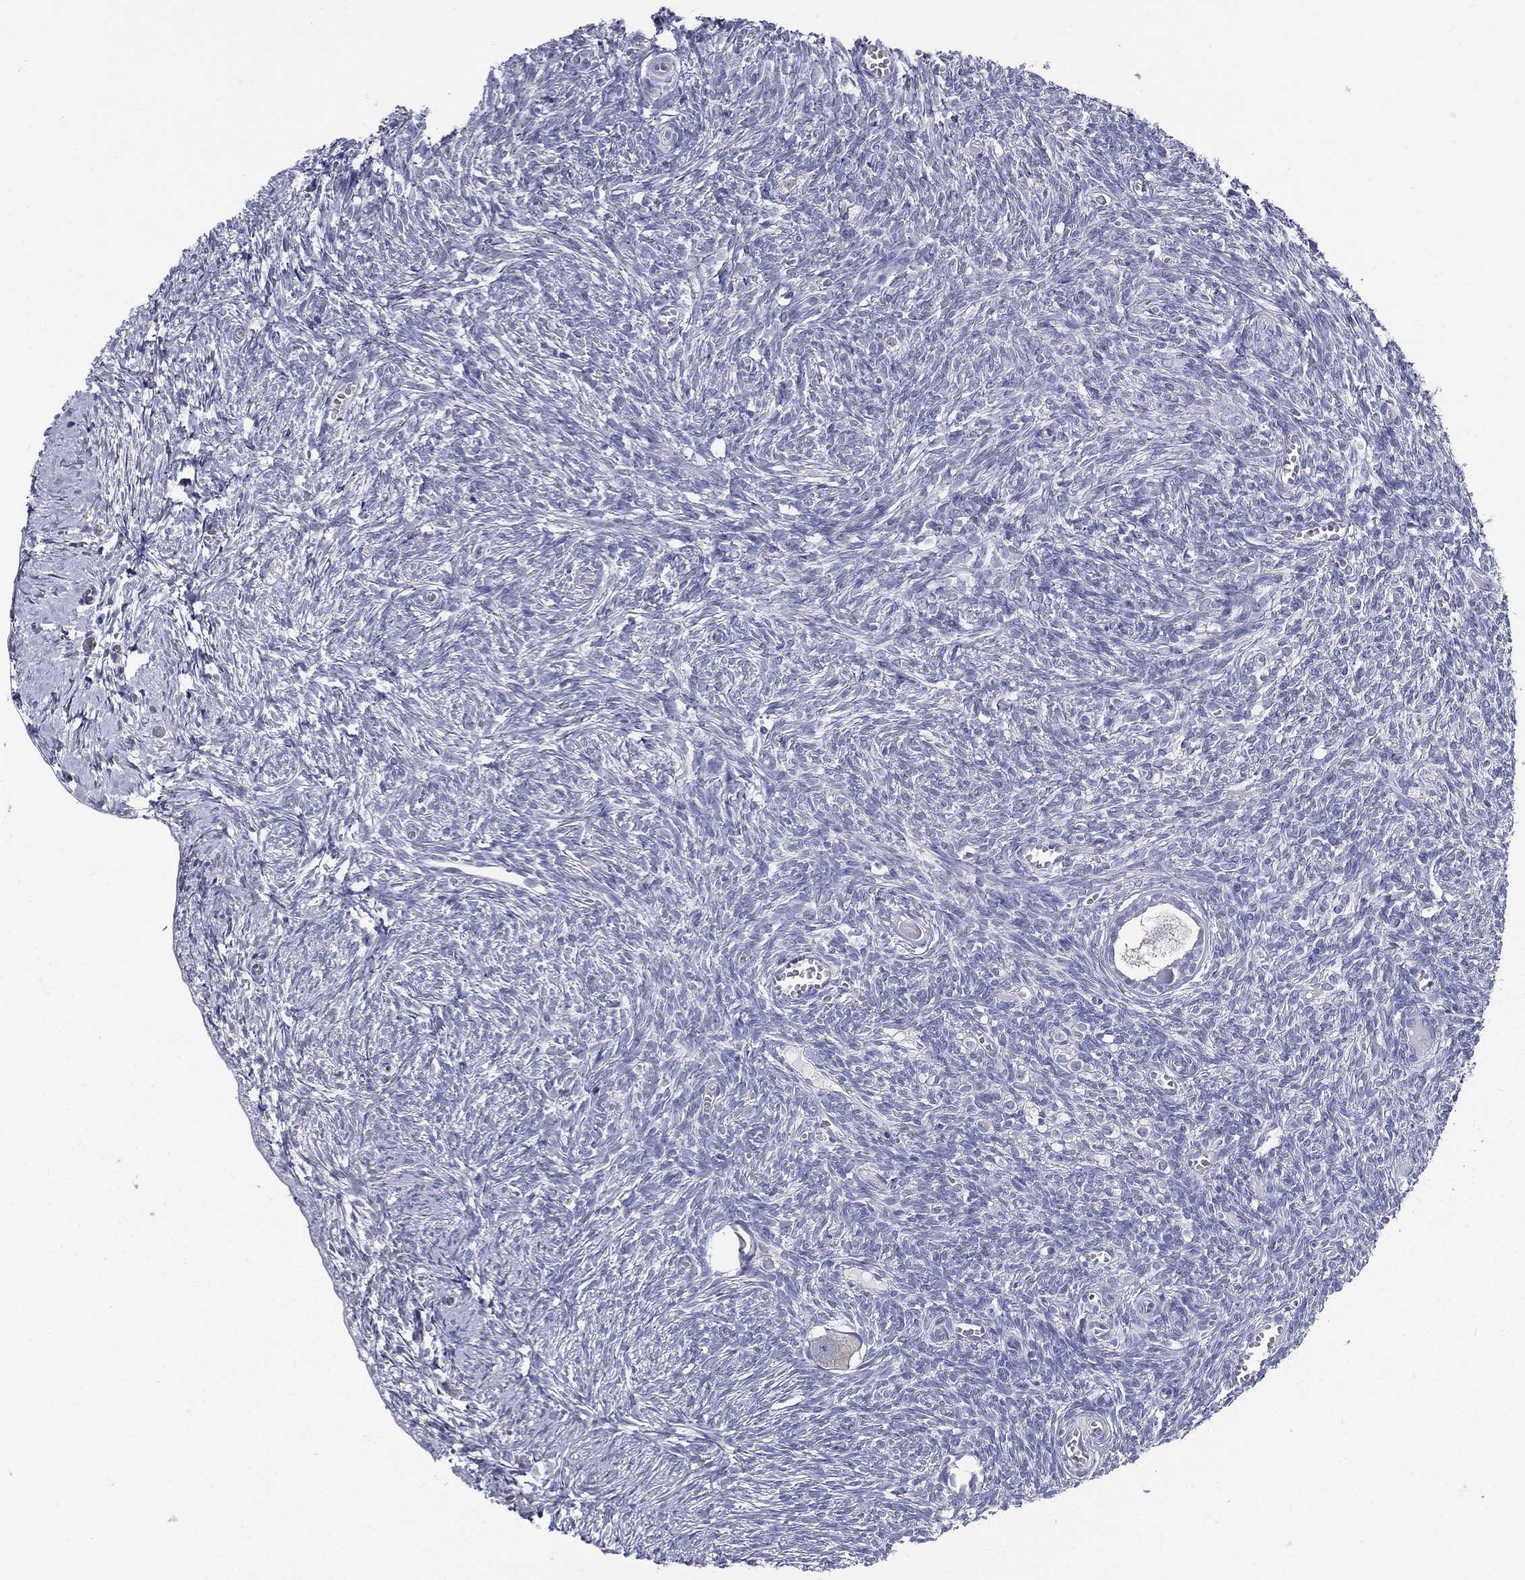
{"staining": {"intensity": "negative", "quantity": "none", "location": "none"}, "tissue": "ovary", "cell_type": "Follicle cells", "image_type": "normal", "snomed": [{"axis": "morphology", "description": "Normal tissue, NOS"}, {"axis": "topography", "description": "Ovary"}], "caption": "Follicle cells are negative for brown protein staining in benign ovary. The staining is performed using DAB brown chromogen with nuclei counter-stained in using hematoxylin.", "gene": "ETNPPL", "patient": {"sex": "female", "age": 43}}